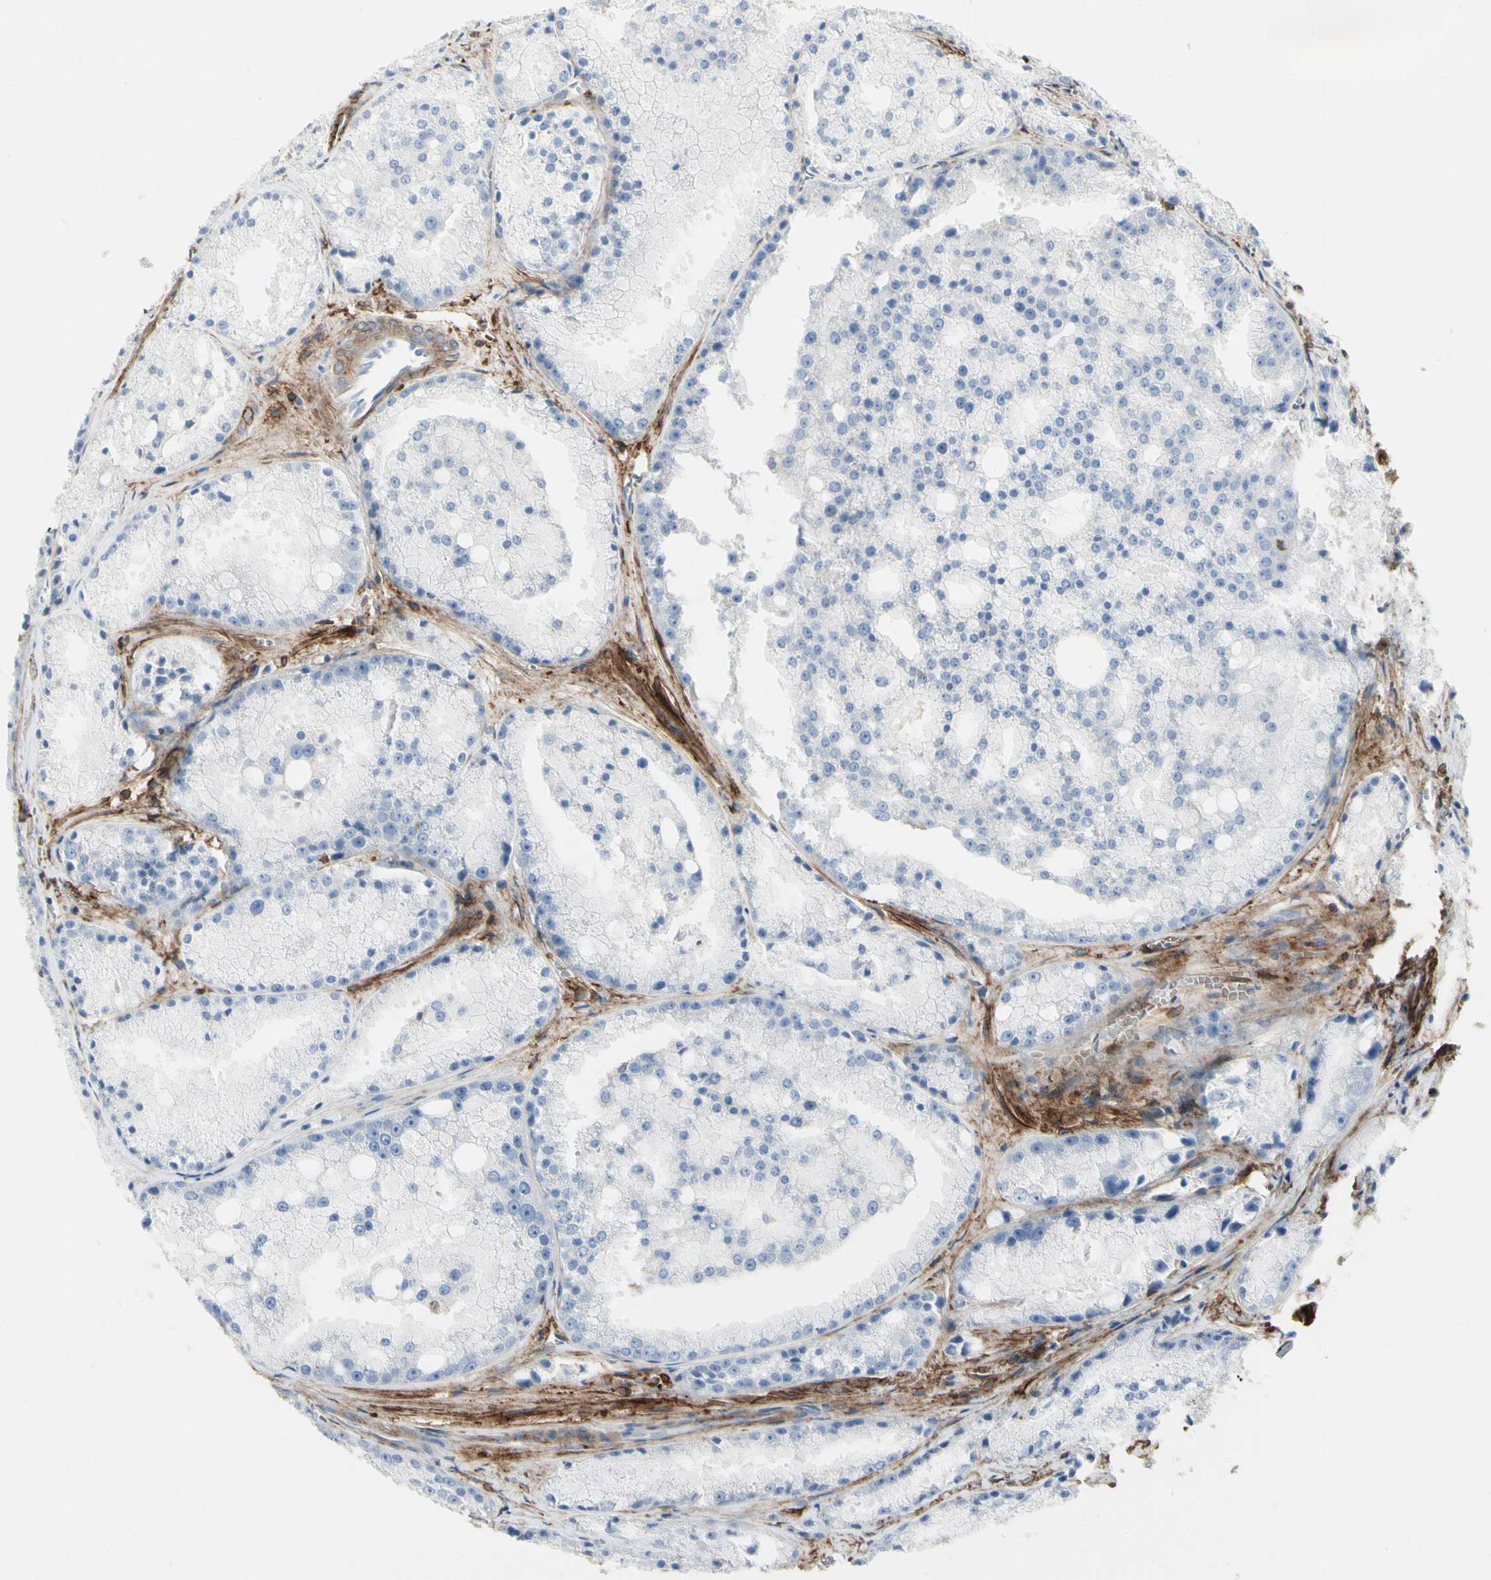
{"staining": {"intensity": "negative", "quantity": "none", "location": "none"}, "tissue": "prostate cancer", "cell_type": "Tumor cells", "image_type": "cancer", "snomed": [{"axis": "morphology", "description": "Adenocarcinoma, Low grade"}, {"axis": "topography", "description": "Prostate"}], "caption": "The image displays no staining of tumor cells in prostate low-grade adenocarcinoma. The staining was performed using DAB (3,3'-diaminobenzidine) to visualize the protein expression in brown, while the nuclei were stained in blue with hematoxylin (Magnification: 20x).", "gene": "CLEC2B", "patient": {"sex": "male", "age": 64}}